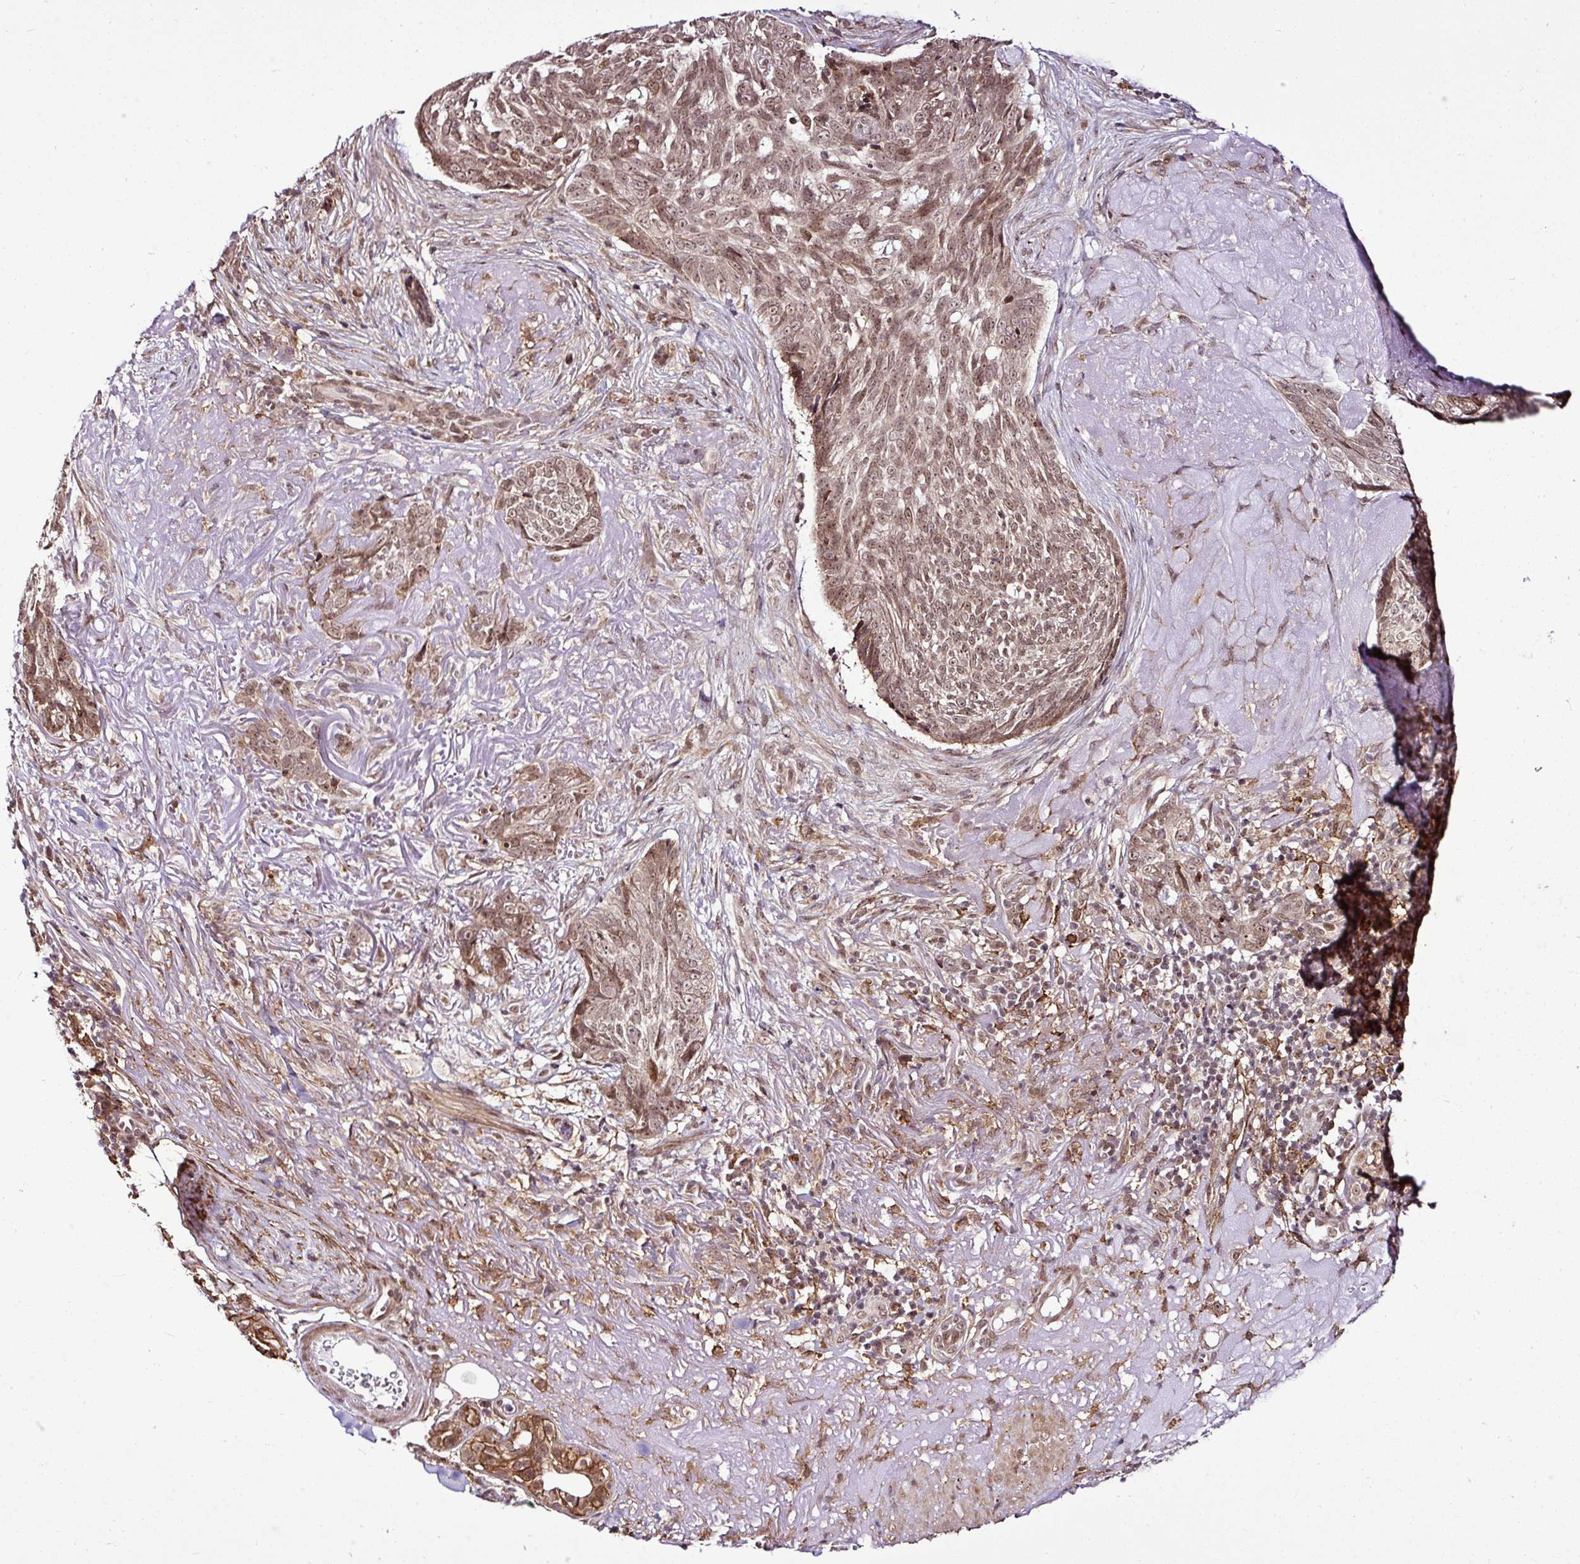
{"staining": {"intensity": "moderate", "quantity": ">75%", "location": "cytoplasmic/membranous,nuclear"}, "tissue": "skin cancer", "cell_type": "Tumor cells", "image_type": "cancer", "snomed": [{"axis": "morphology", "description": "Basal cell carcinoma"}, {"axis": "topography", "description": "Skin"}, {"axis": "topography", "description": "Skin of face"}], "caption": "Immunohistochemical staining of human skin basal cell carcinoma shows medium levels of moderate cytoplasmic/membranous and nuclear protein expression in about >75% of tumor cells.", "gene": "FAM153A", "patient": {"sex": "female", "age": 95}}